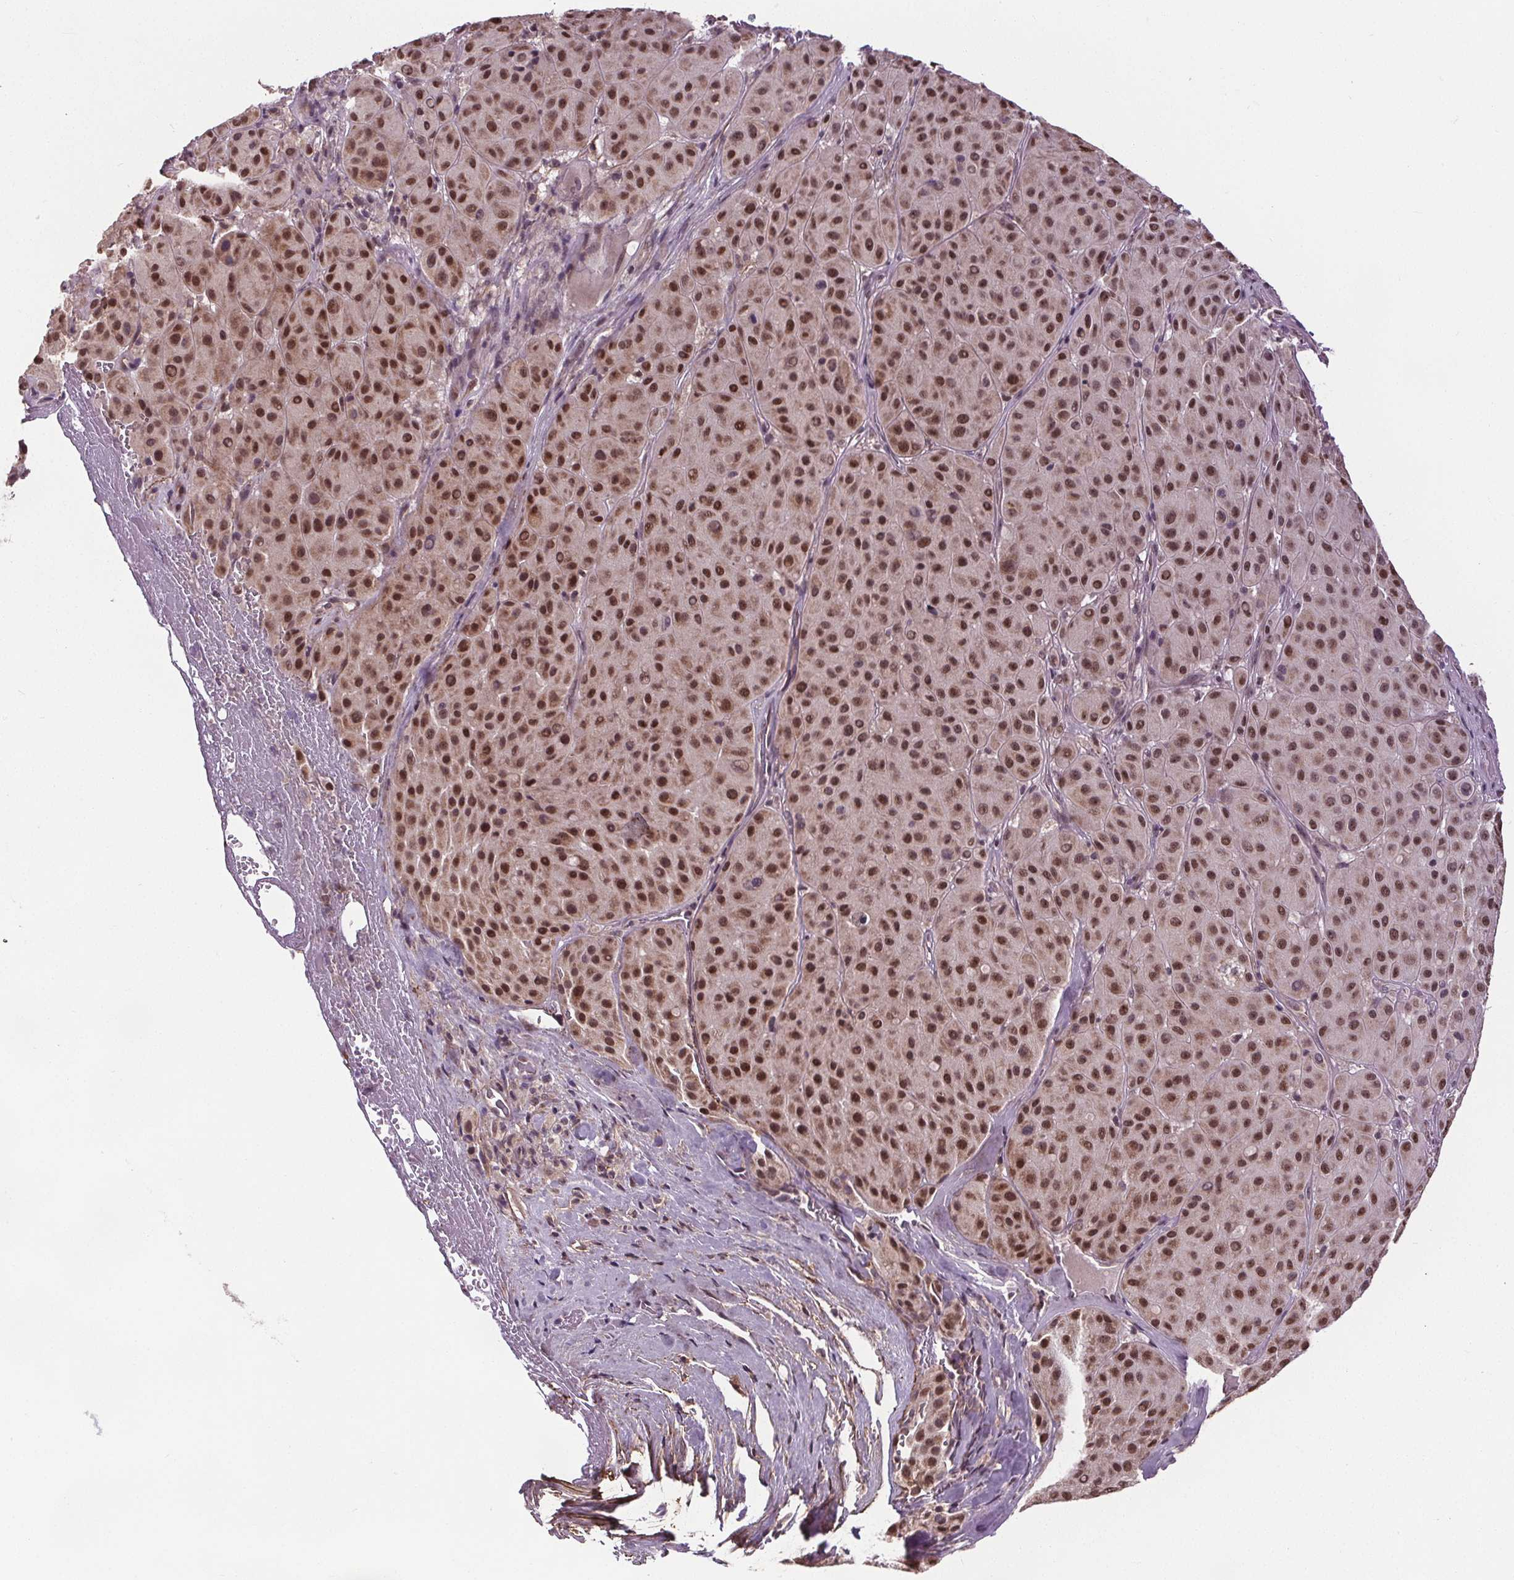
{"staining": {"intensity": "moderate", "quantity": ">75%", "location": "nuclear"}, "tissue": "melanoma", "cell_type": "Tumor cells", "image_type": "cancer", "snomed": [{"axis": "morphology", "description": "Malignant melanoma, Metastatic site"}, {"axis": "topography", "description": "Smooth muscle"}], "caption": "Protein analysis of malignant melanoma (metastatic site) tissue exhibits moderate nuclear expression in about >75% of tumor cells. Using DAB (3,3'-diaminobenzidine) (brown) and hematoxylin (blue) stains, captured at high magnification using brightfield microscopy.", "gene": "KIAA0232", "patient": {"sex": "male", "age": 41}}